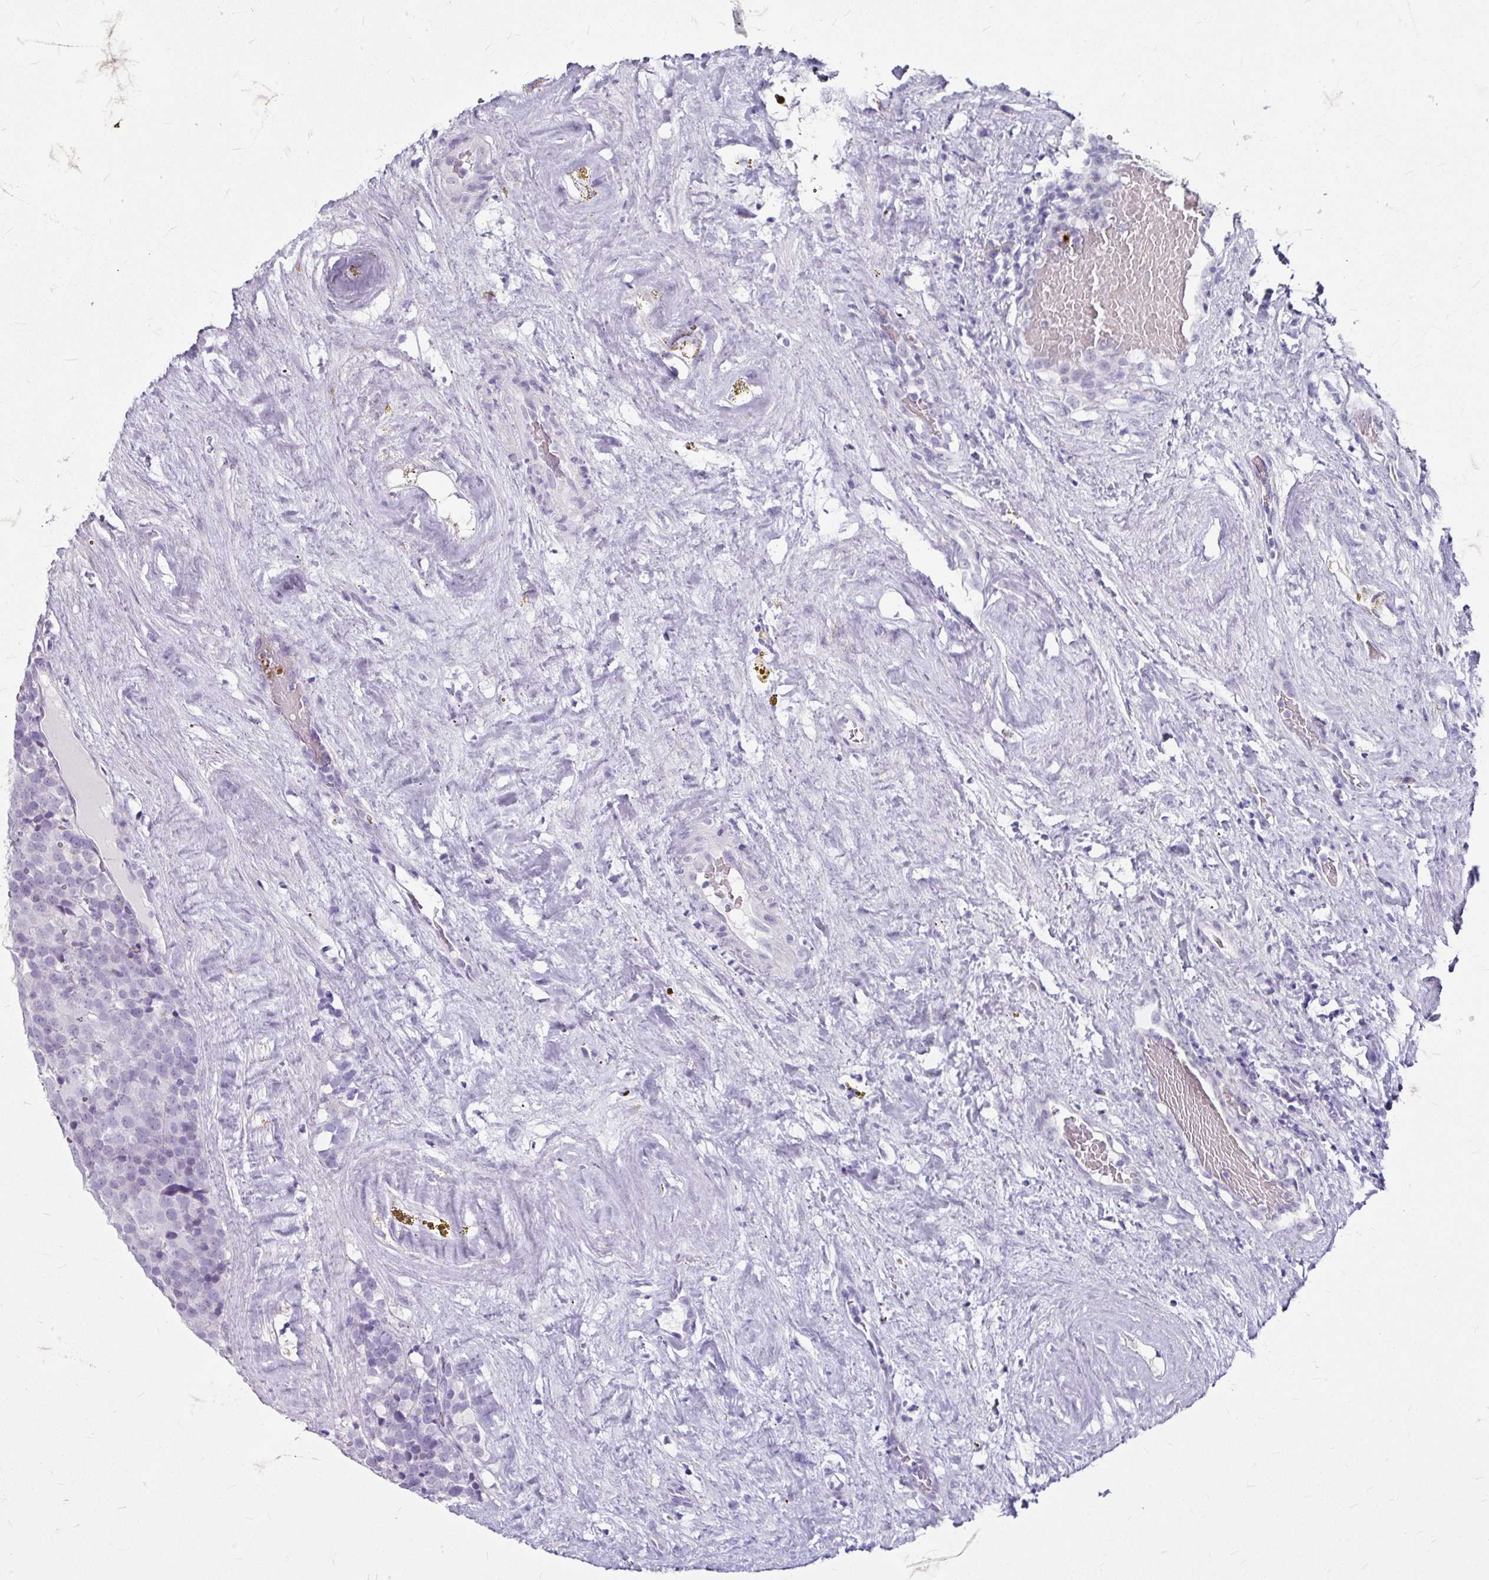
{"staining": {"intensity": "negative", "quantity": "none", "location": "none"}, "tissue": "testis cancer", "cell_type": "Tumor cells", "image_type": "cancer", "snomed": [{"axis": "morphology", "description": "Seminoma, NOS"}, {"axis": "topography", "description": "Testis"}], "caption": "A histopathology image of human seminoma (testis) is negative for staining in tumor cells. The staining is performed using DAB (3,3'-diaminobenzidine) brown chromogen with nuclei counter-stained in using hematoxylin.", "gene": "ANKRD1", "patient": {"sex": "male", "age": 71}}